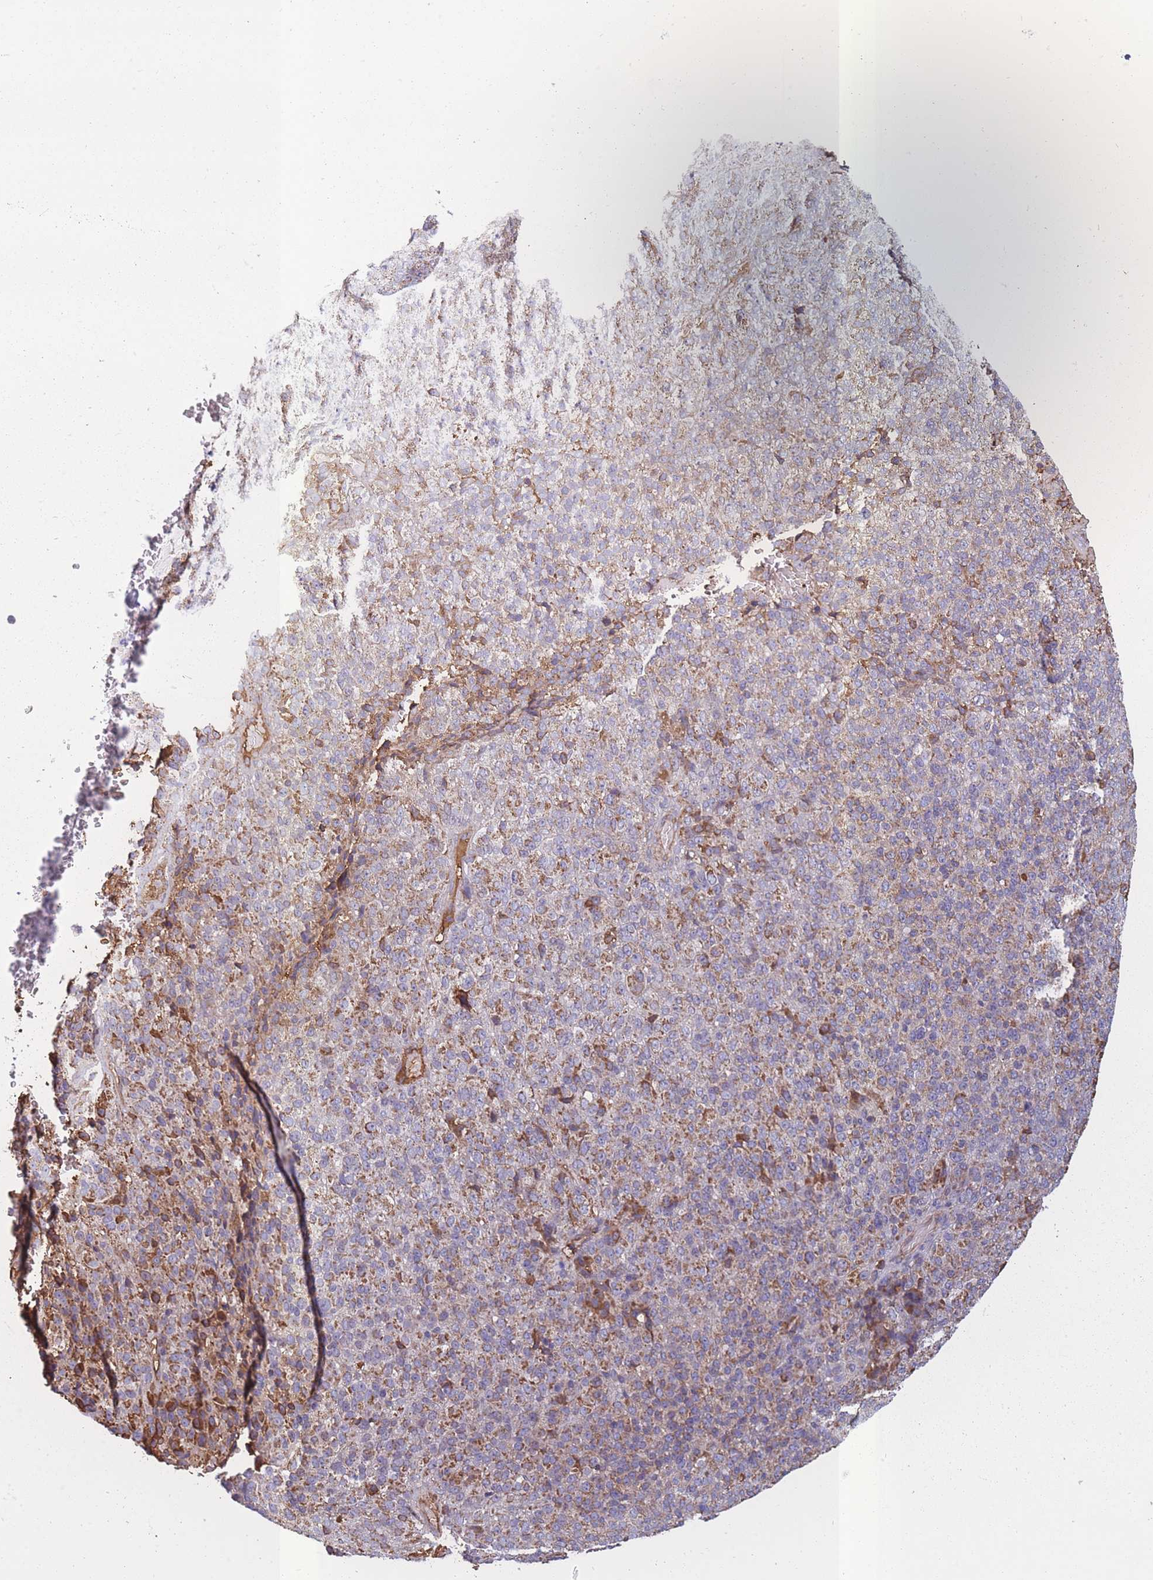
{"staining": {"intensity": "negative", "quantity": "none", "location": "none"}, "tissue": "melanoma", "cell_type": "Tumor cells", "image_type": "cancer", "snomed": [{"axis": "morphology", "description": "Malignant melanoma, Metastatic site"}, {"axis": "topography", "description": "Brain"}], "caption": "Malignant melanoma (metastatic site) was stained to show a protein in brown. There is no significant staining in tumor cells.", "gene": "KAT2A", "patient": {"sex": "female", "age": 56}}